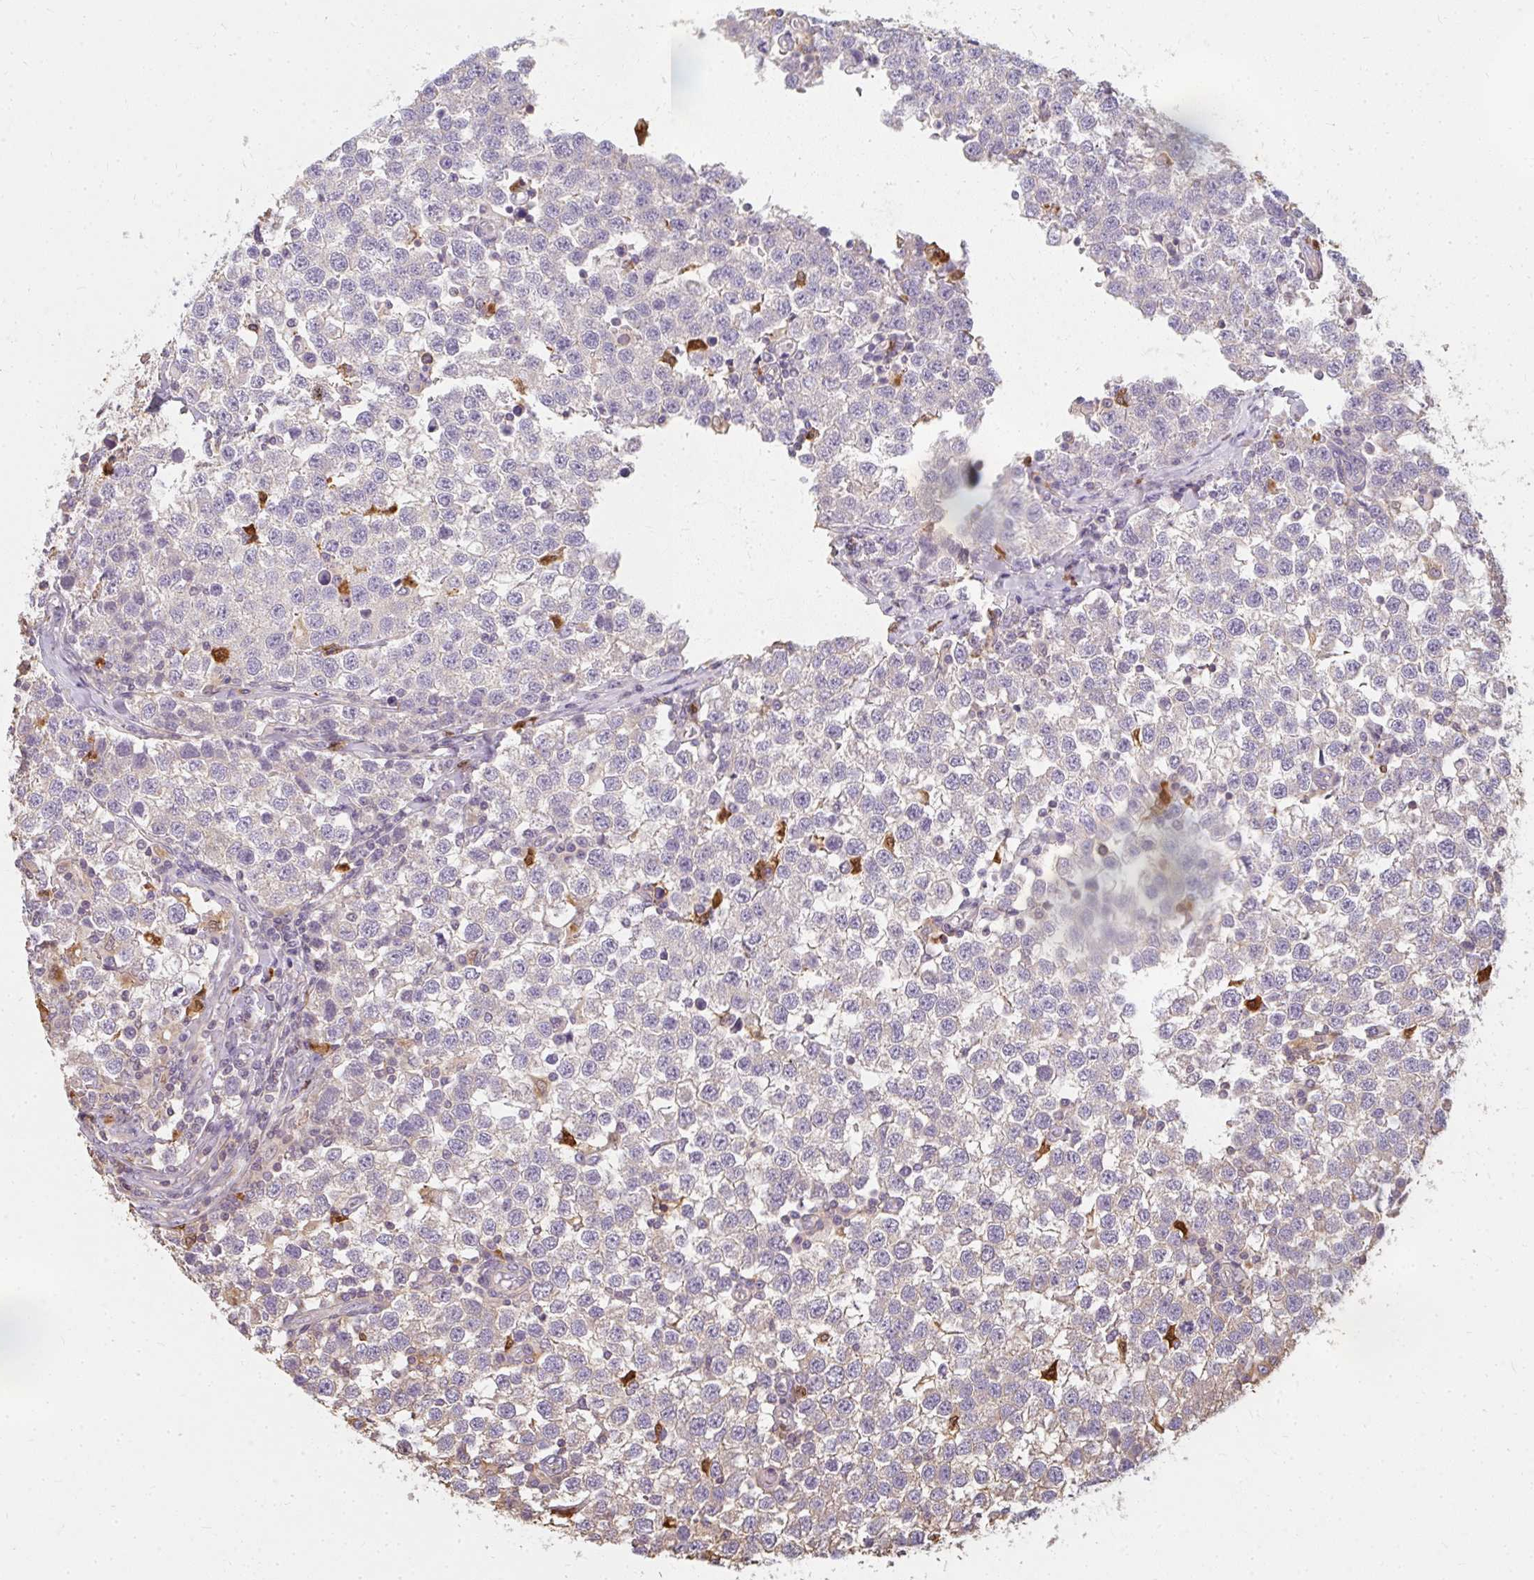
{"staining": {"intensity": "negative", "quantity": "none", "location": "none"}, "tissue": "testis cancer", "cell_type": "Tumor cells", "image_type": "cancer", "snomed": [{"axis": "morphology", "description": "Seminoma, NOS"}, {"axis": "topography", "description": "Testis"}], "caption": "Protein analysis of seminoma (testis) reveals no significant expression in tumor cells.", "gene": "CNTRL", "patient": {"sex": "male", "age": 34}}